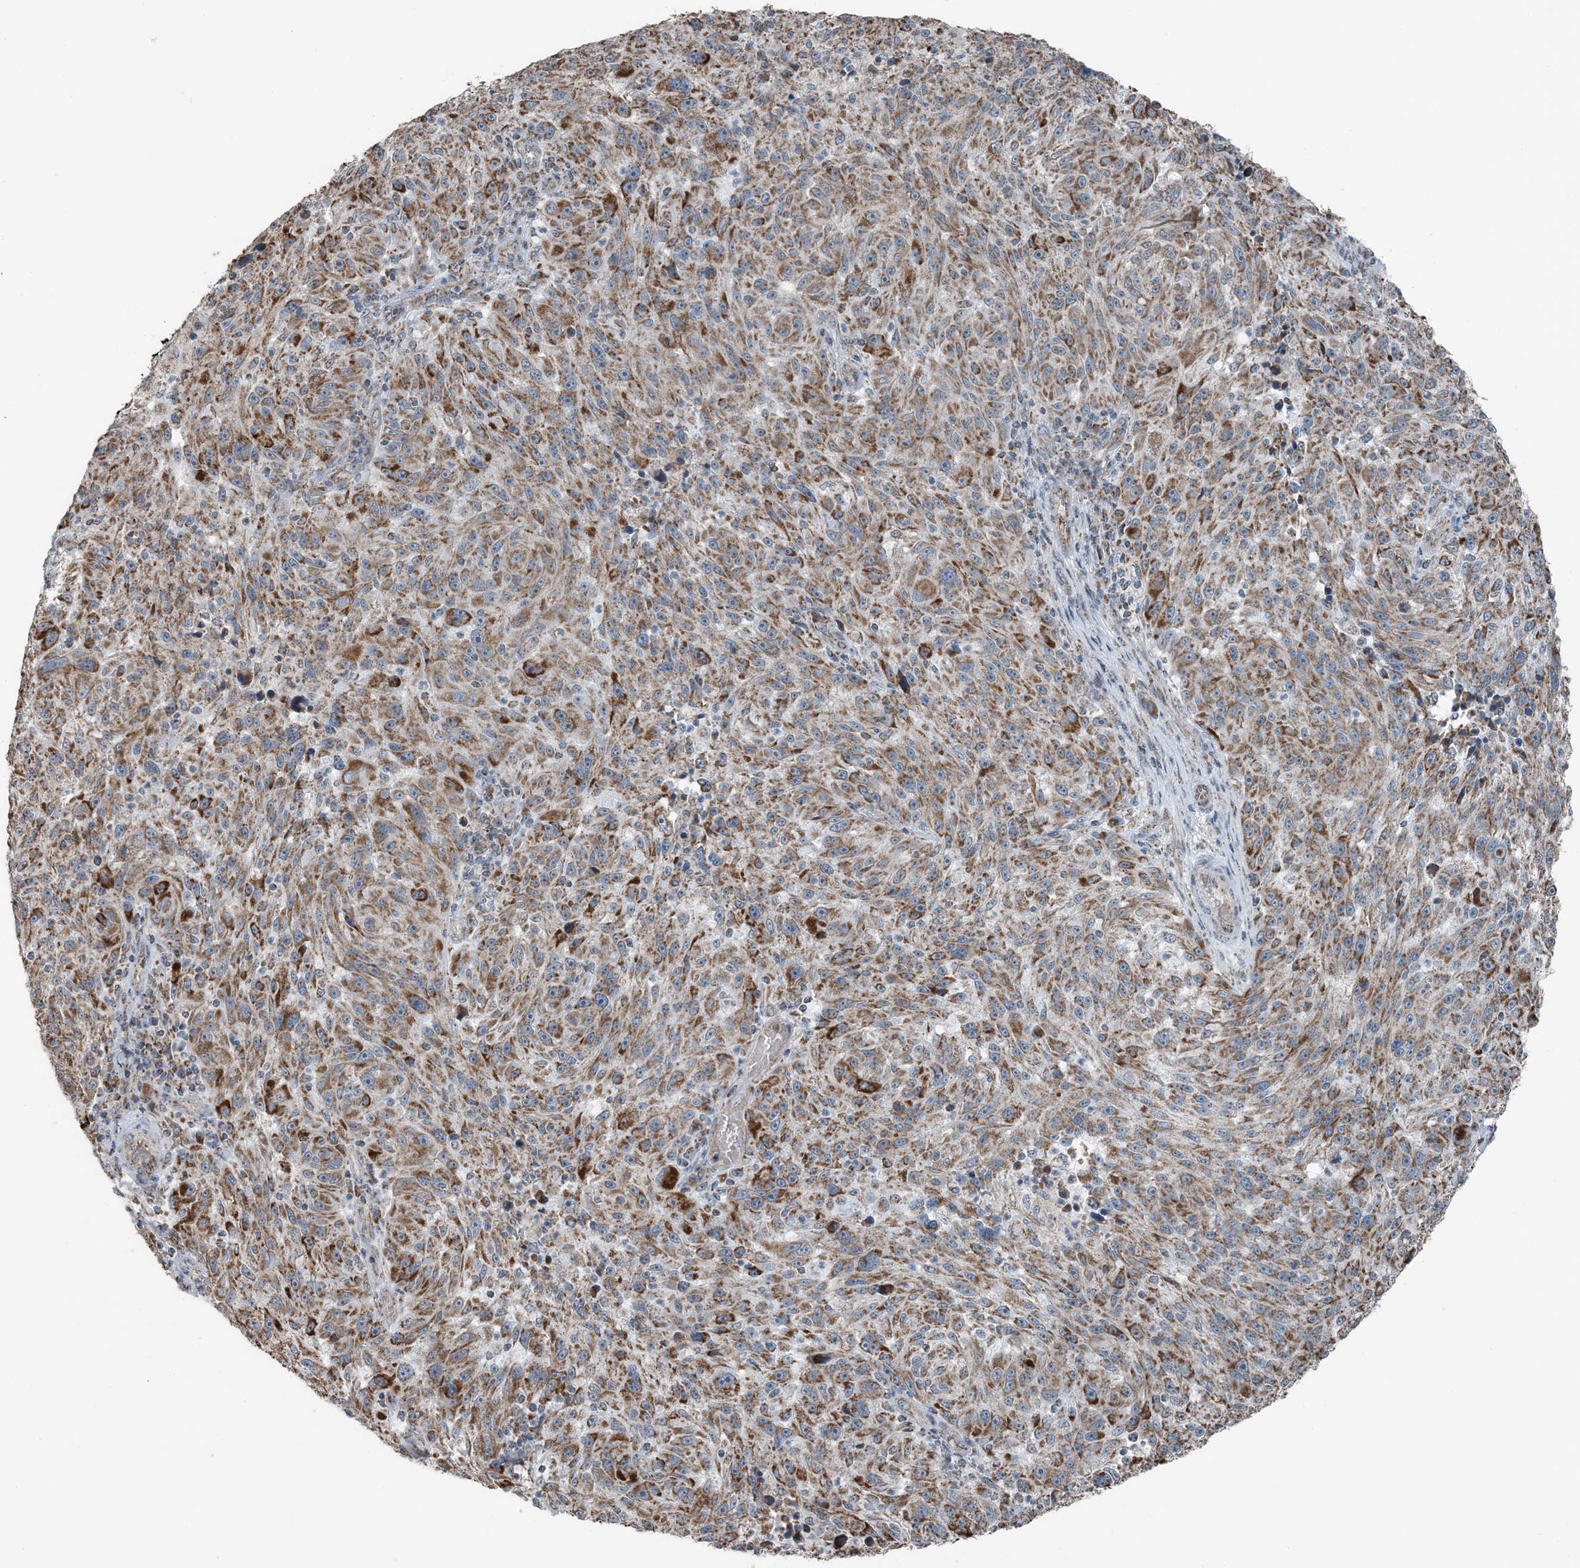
{"staining": {"intensity": "moderate", "quantity": ">75%", "location": "cytoplasmic/membranous"}, "tissue": "melanoma", "cell_type": "Tumor cells", "image_type": "cancer", "snomed": [{"axis": "morphology", "description": "Malignant melanoma, NOS"}, {"axis": "topography", "description": "Skin"}], "caption": "This photomicrograph displays immunohistochemistry staining of human malignant melanoma, with medium moderate cytoplasmic/membranous staining in about >75% of tumor cells.", "gene": "PILRB", "patient": {"sex": "male", "age": 53}}